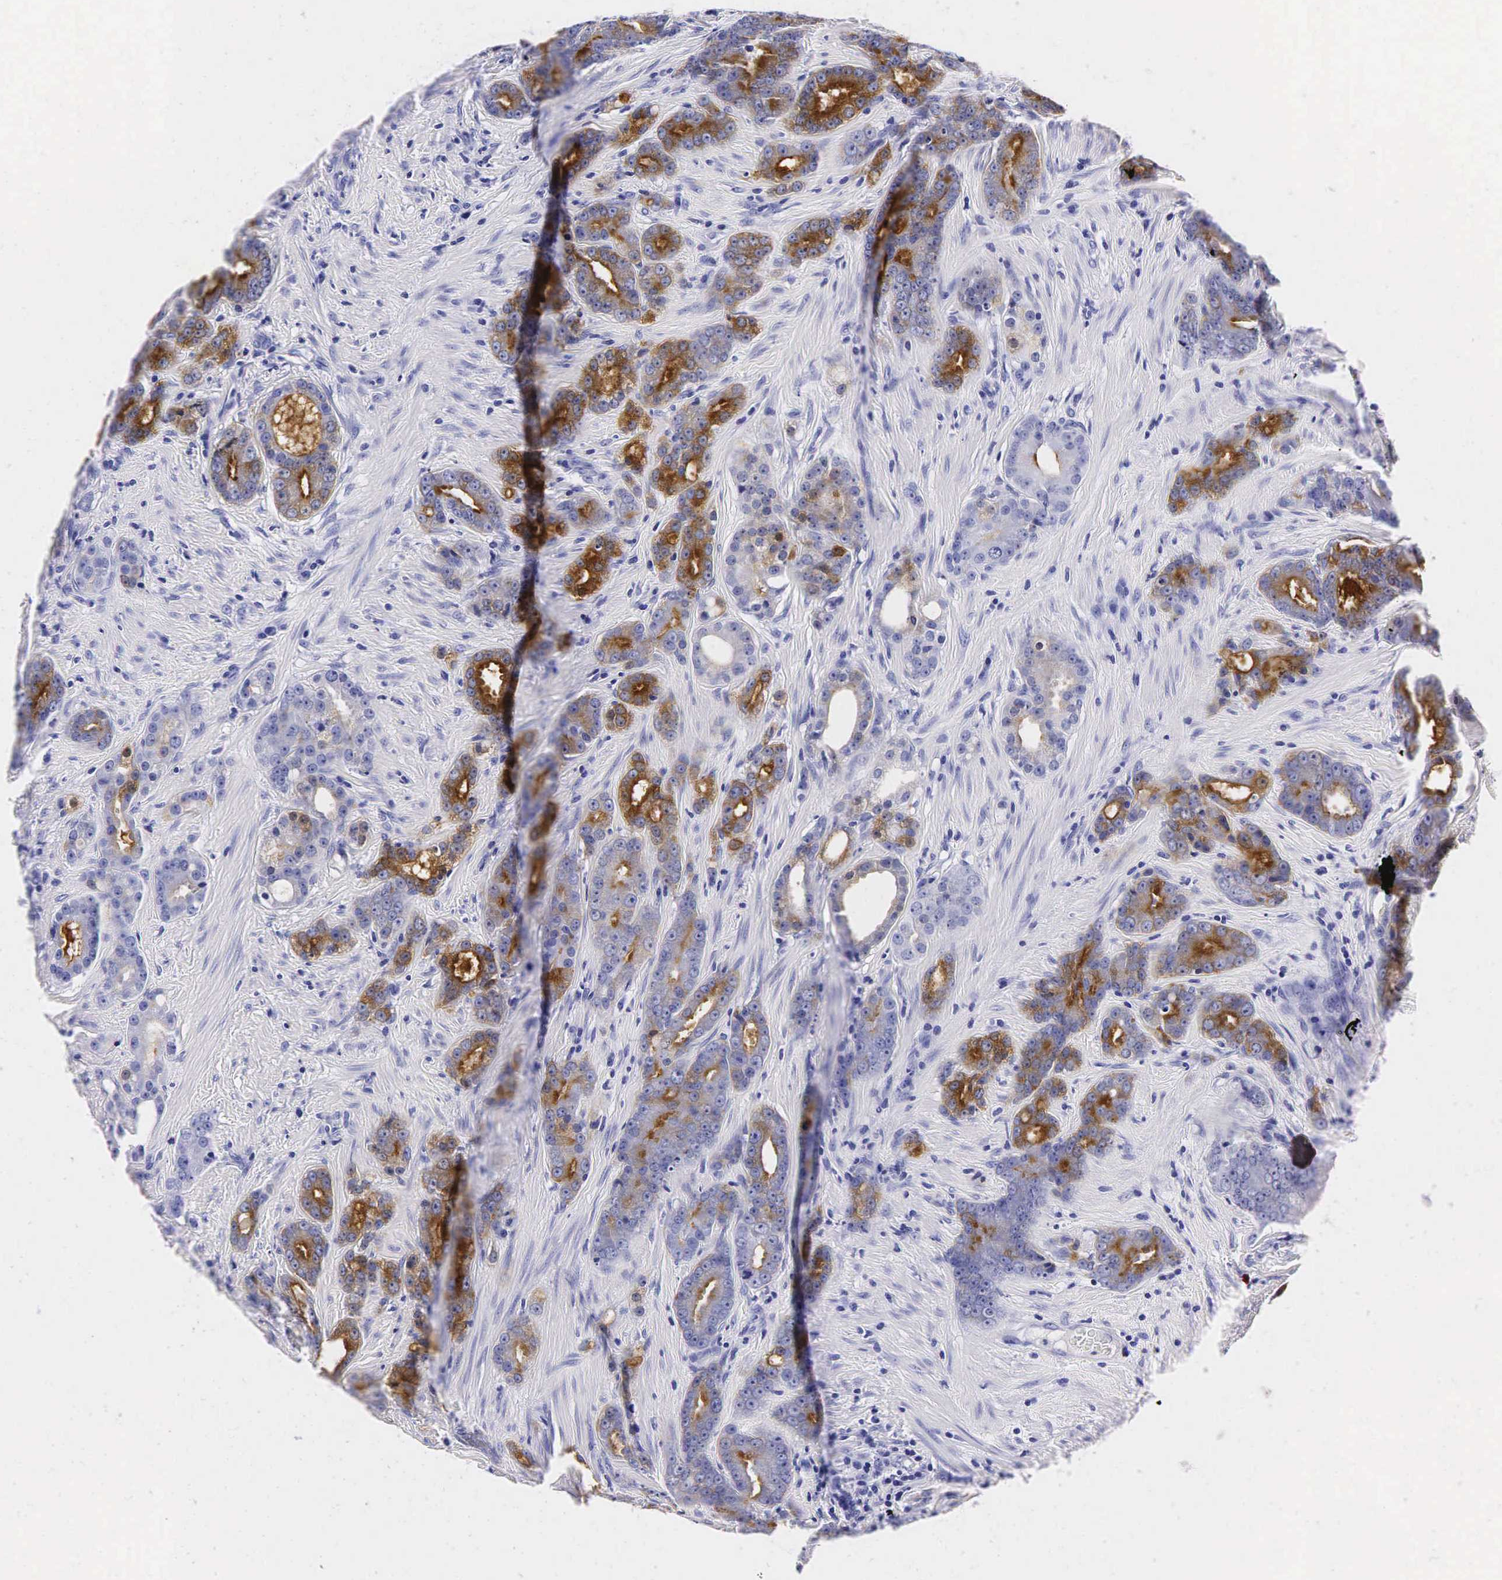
{"staining": {"intensity": "strong", "quantity": ">75%", "location": "cytoplasmic/membranous"}, "tissue": "prostate cancer", "cell_type": "Tumor cells", "image_type": "cancer", "snomed": [{"axis": "morphology", "description": "Adenocarcinoma, Medium grade"}, {"axis": "topography", "description": "Prostate"}], "caption": "IHC micrograph of human prostate cancer stained for a protein (brown), which demonstrates high levels of strong cytoplasmic/membranous expression in approximately >75% of tumor cells.", "gene": "KLK3", "patient": {"sex": "male", "age": 59}}